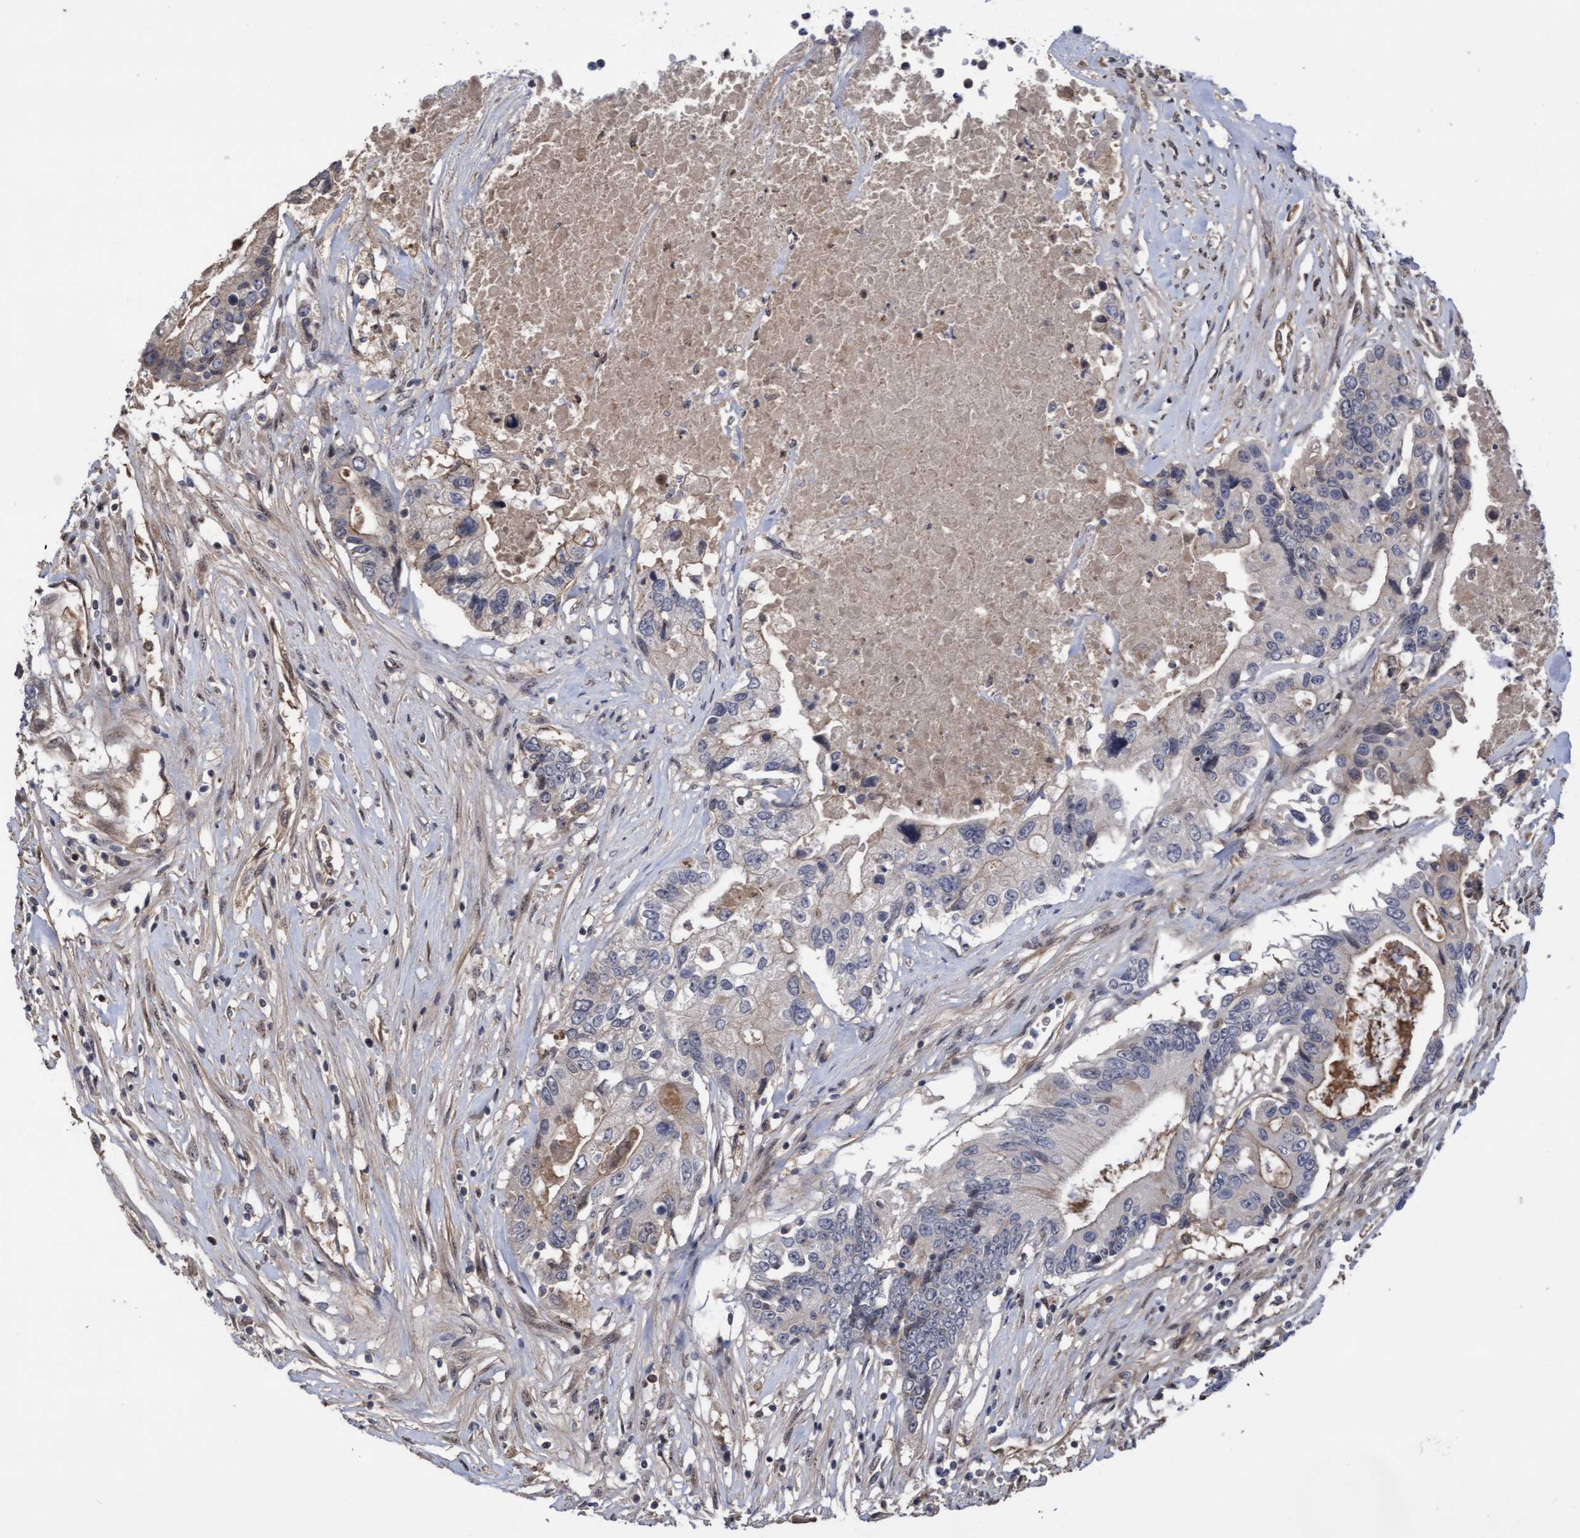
{"staining": {"intensity": "weak", "quantity": "<25%", "location": "cytoplasmic/membranous"}, "tissue": "colorectal cancer", "cell_type": "Tumor cells", "image_type": "cancer", "snomed": [{"axis": "morphology", "description": "Adenocarcinoma, NOS"}, {"axis": "topography", "description": "Colon"}], "caption": "Tumor cells are negative for brown protein staining in adenocarcinoma (colorectal).", "gene": "COBL", "patient": {"sex": "female", "age": 77}}